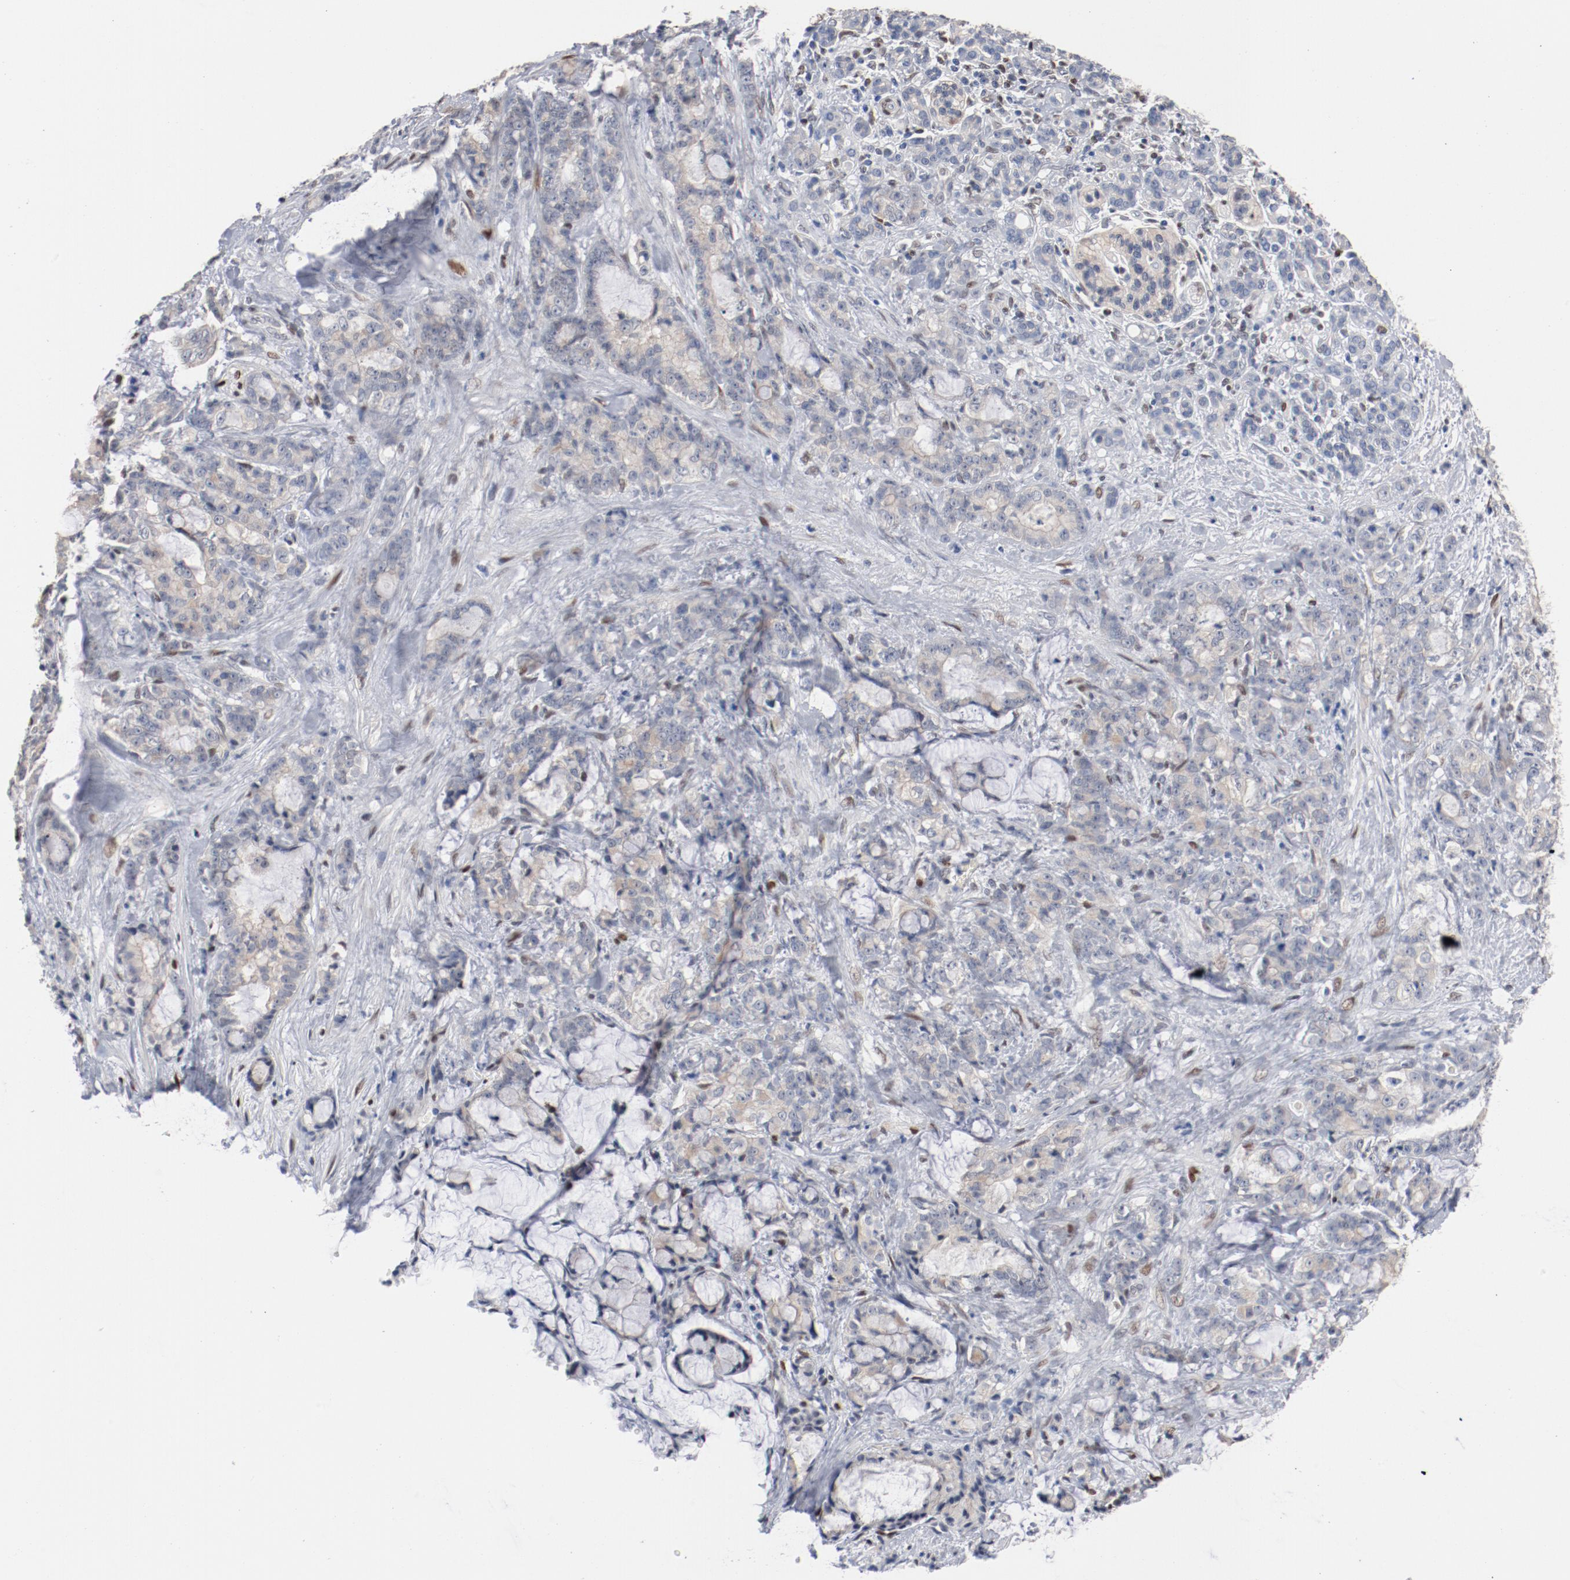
{"staining": {"intensity": "negative", "quantity": "none", "location": "none"}, "tissue": "pancreatic cancer", "cell_type": "Tumor cells", "image_type": "cancer", "snomed": [{"axis": "morphology", "description": "Adenocarcinoma, NOS"}, {"axis": "topography", "description": "Pancreas"}], "caption": "Histopathology image shows no protein staining in tumor cells of pancreatic cancer (adenocarcinoma) tissue.", "gene": "ZEB2", "patient": {"sex": "female", "age": 73}}